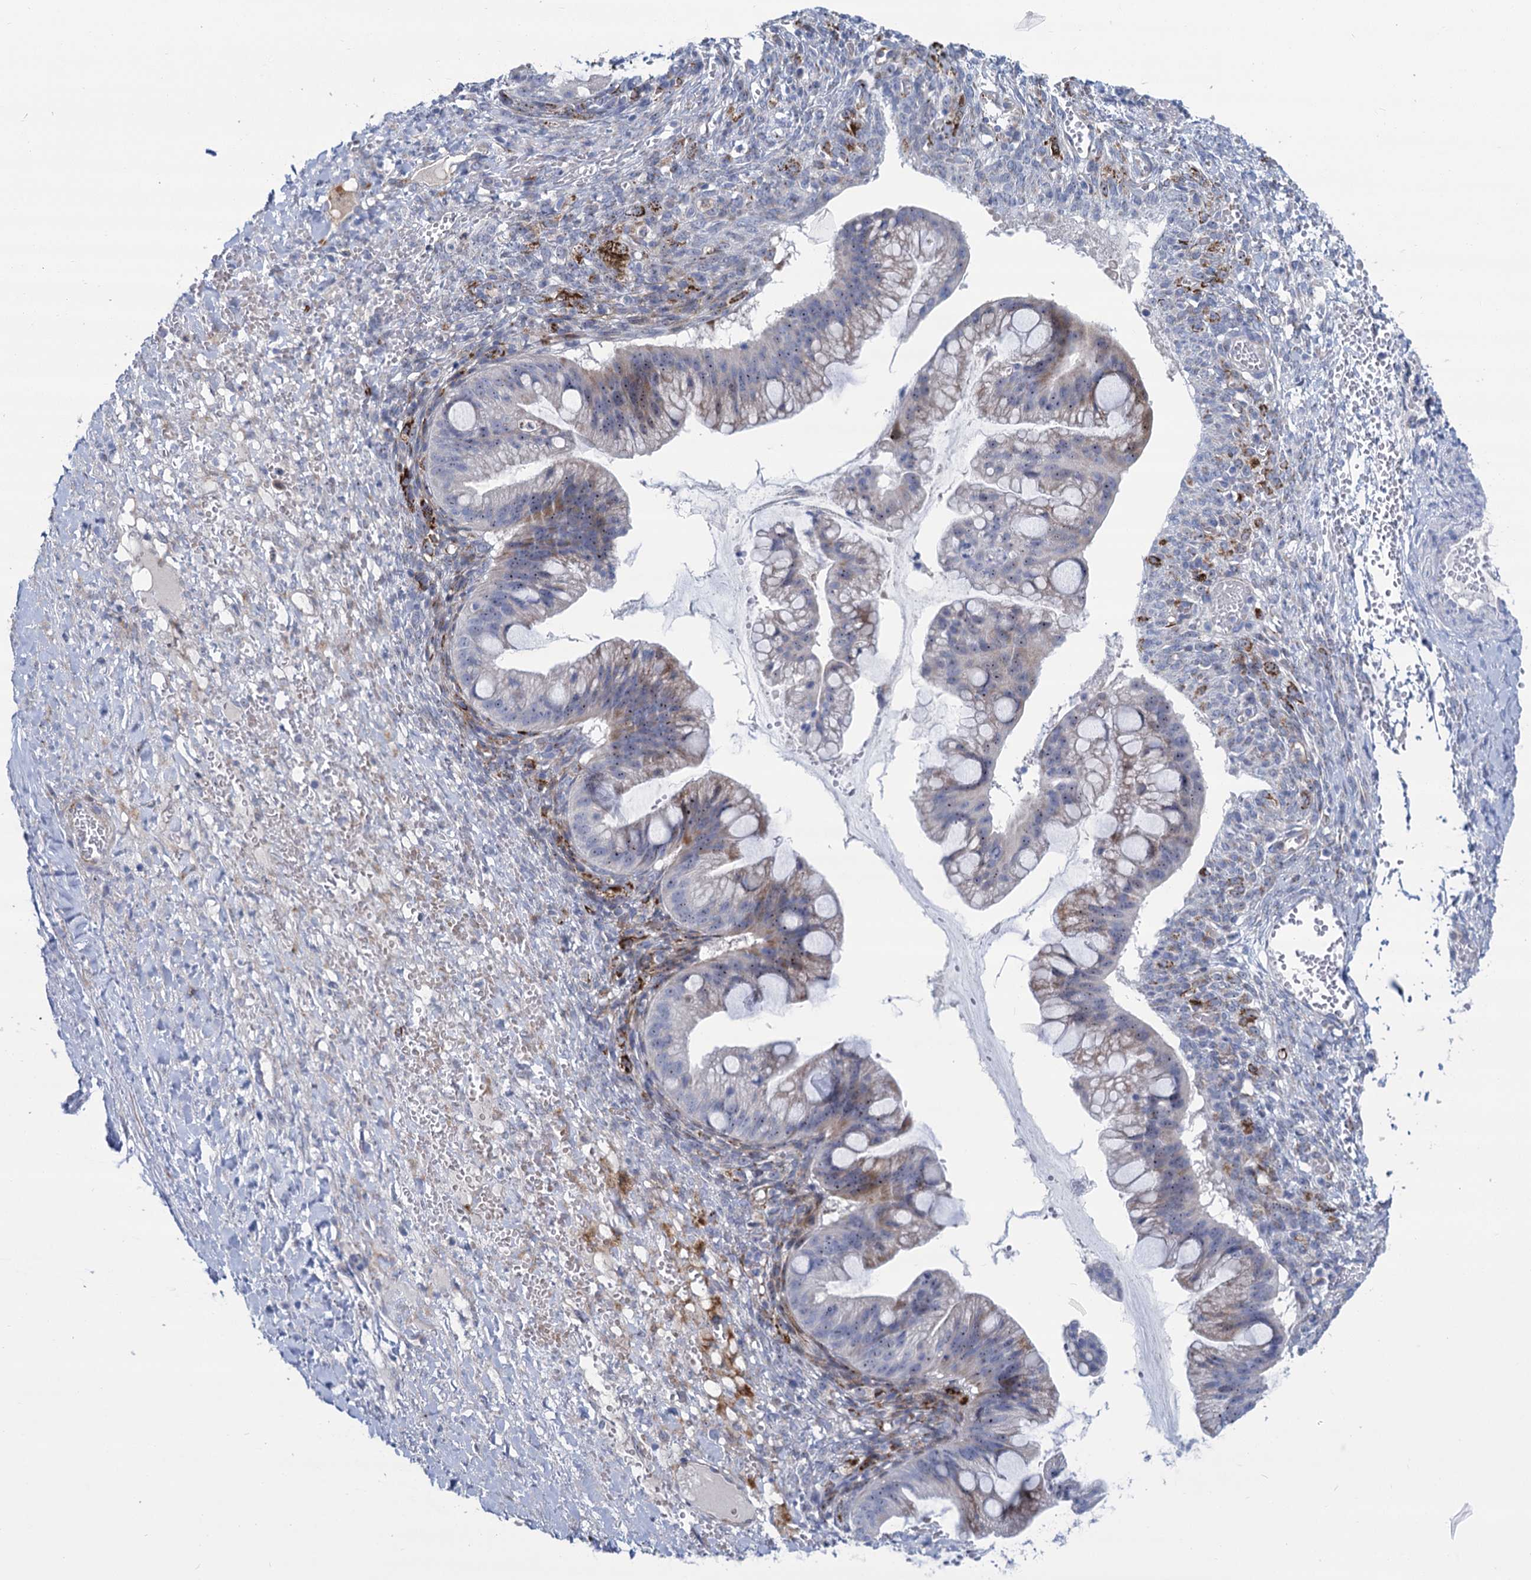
{"staining": {"intensity": "weak", "quantity": "25%-75%", "location": "cytoplasmic/membranous,nuclear"}, "tissue": "ovarian cancer", "cell_type": "Tumor cells", "image_type": "cancer", "snomed": [{"axis": "morphology", "description": "Cystadenocarcinoma, mucinous, NOS"}, {"axis": "topography", "description": "Ovary"}], "caption": "The image demonstrates immunohistochemical staining of mucinous cystadenocarcinoma (ovarian). There is weak cytoplasmic/membranous and nuclear expression is present in approximately 25%-75% of tumor cells. (IHC, brightfield microscopy, high magnification).", "gene": "SH3TC2", "patient": {"sex": "female", "age": 73}}